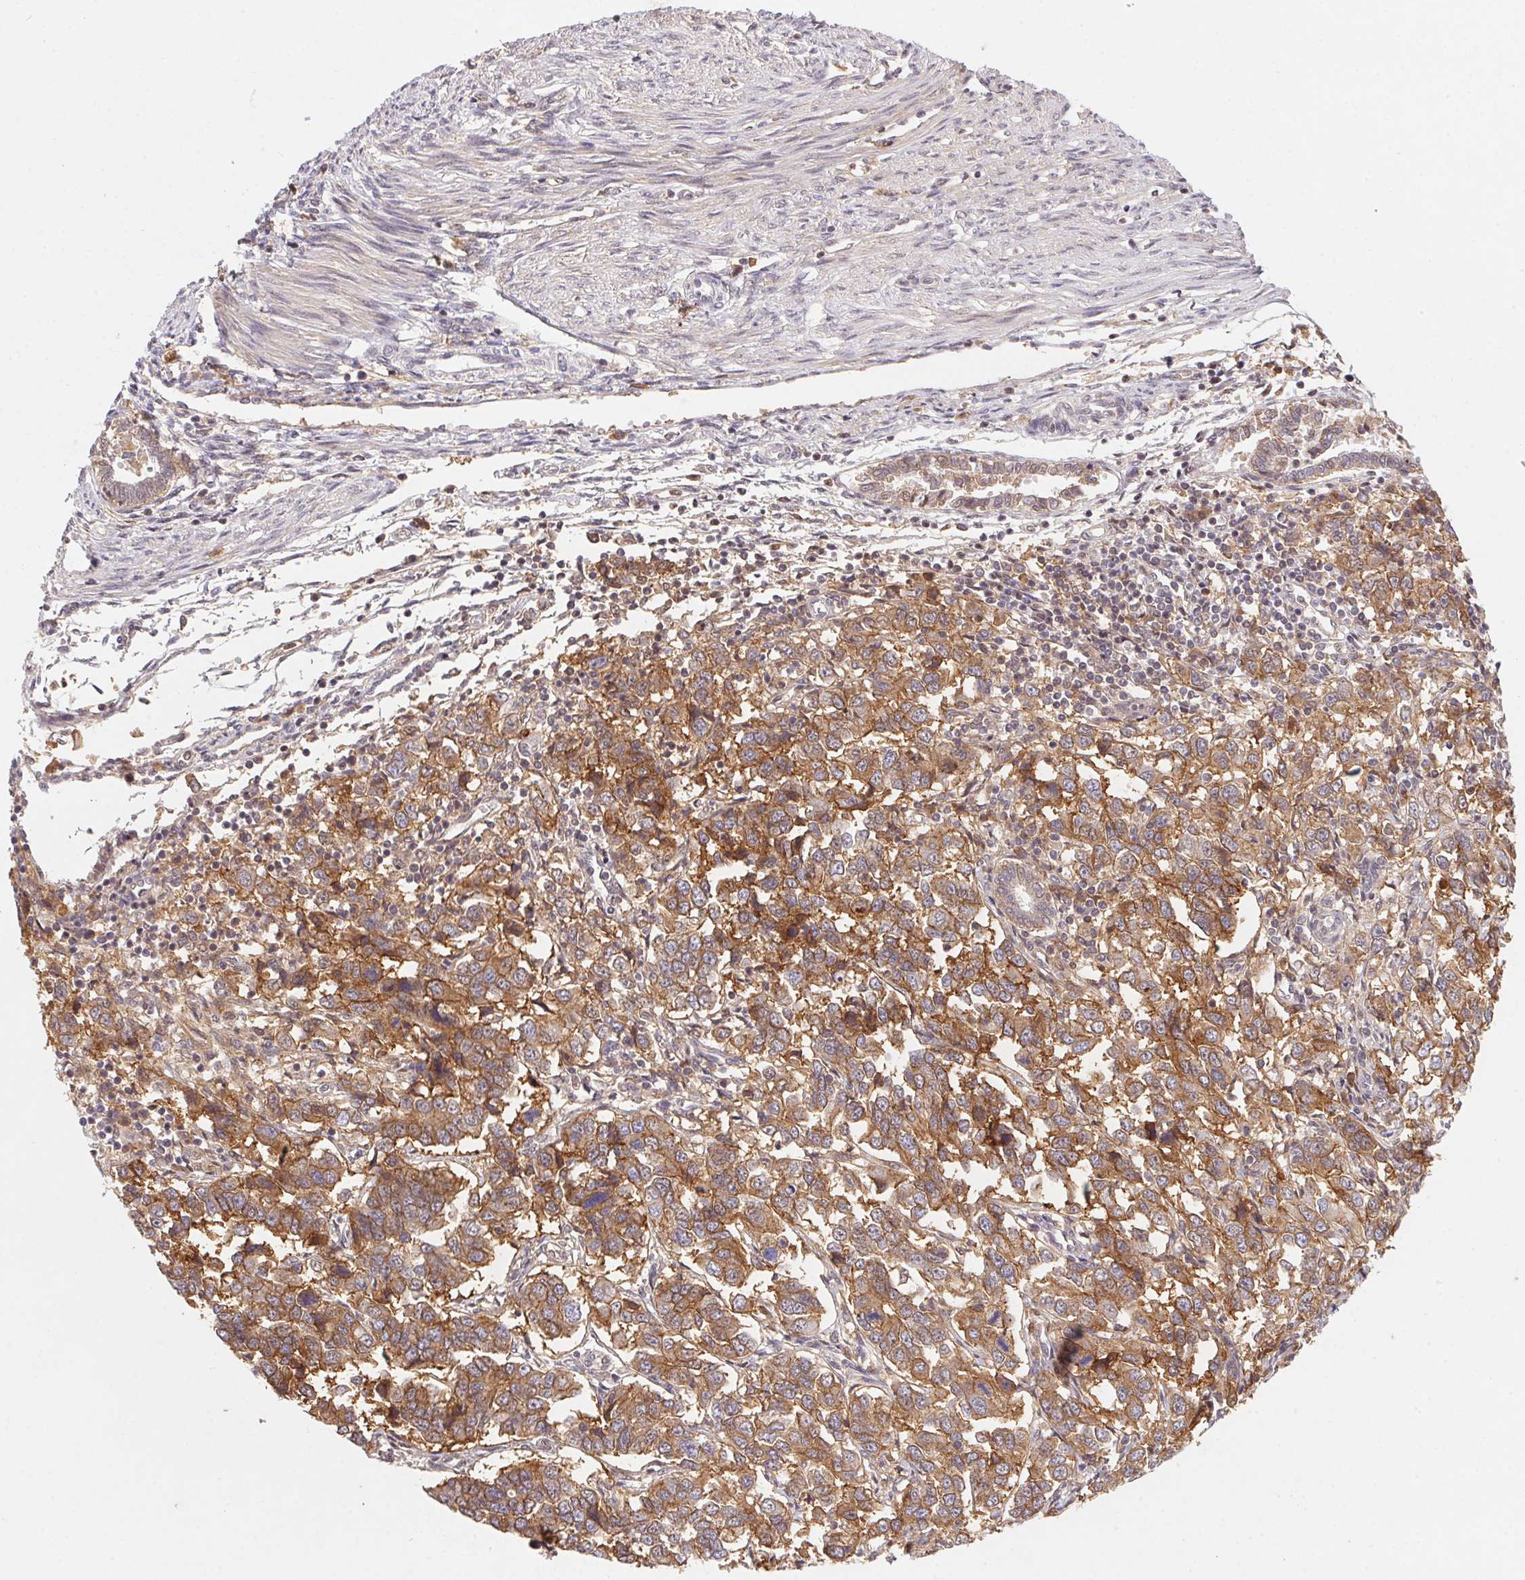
{"staining": {"intensity": "moderate", "quantity": ">75%", "location": "cytoplasmic/membranous"}, "tissue": "endometrial cancer", "cell_type": "Tumor cells", "image_type": "cancer", "snomed": [{"axis": "morphology", "description": "Adenocarcinoma, NOS"}, {"axis": "topography", "description": "Endometrium"}], "caption": "This micrograph shows IHC staining of human endometrial cancer, with medium moderate cytoplasmic/membranous expression in about >75% of tumor cells.", "gene": "SLC52A2", "patient": {"sex": "female", "age": 43}}